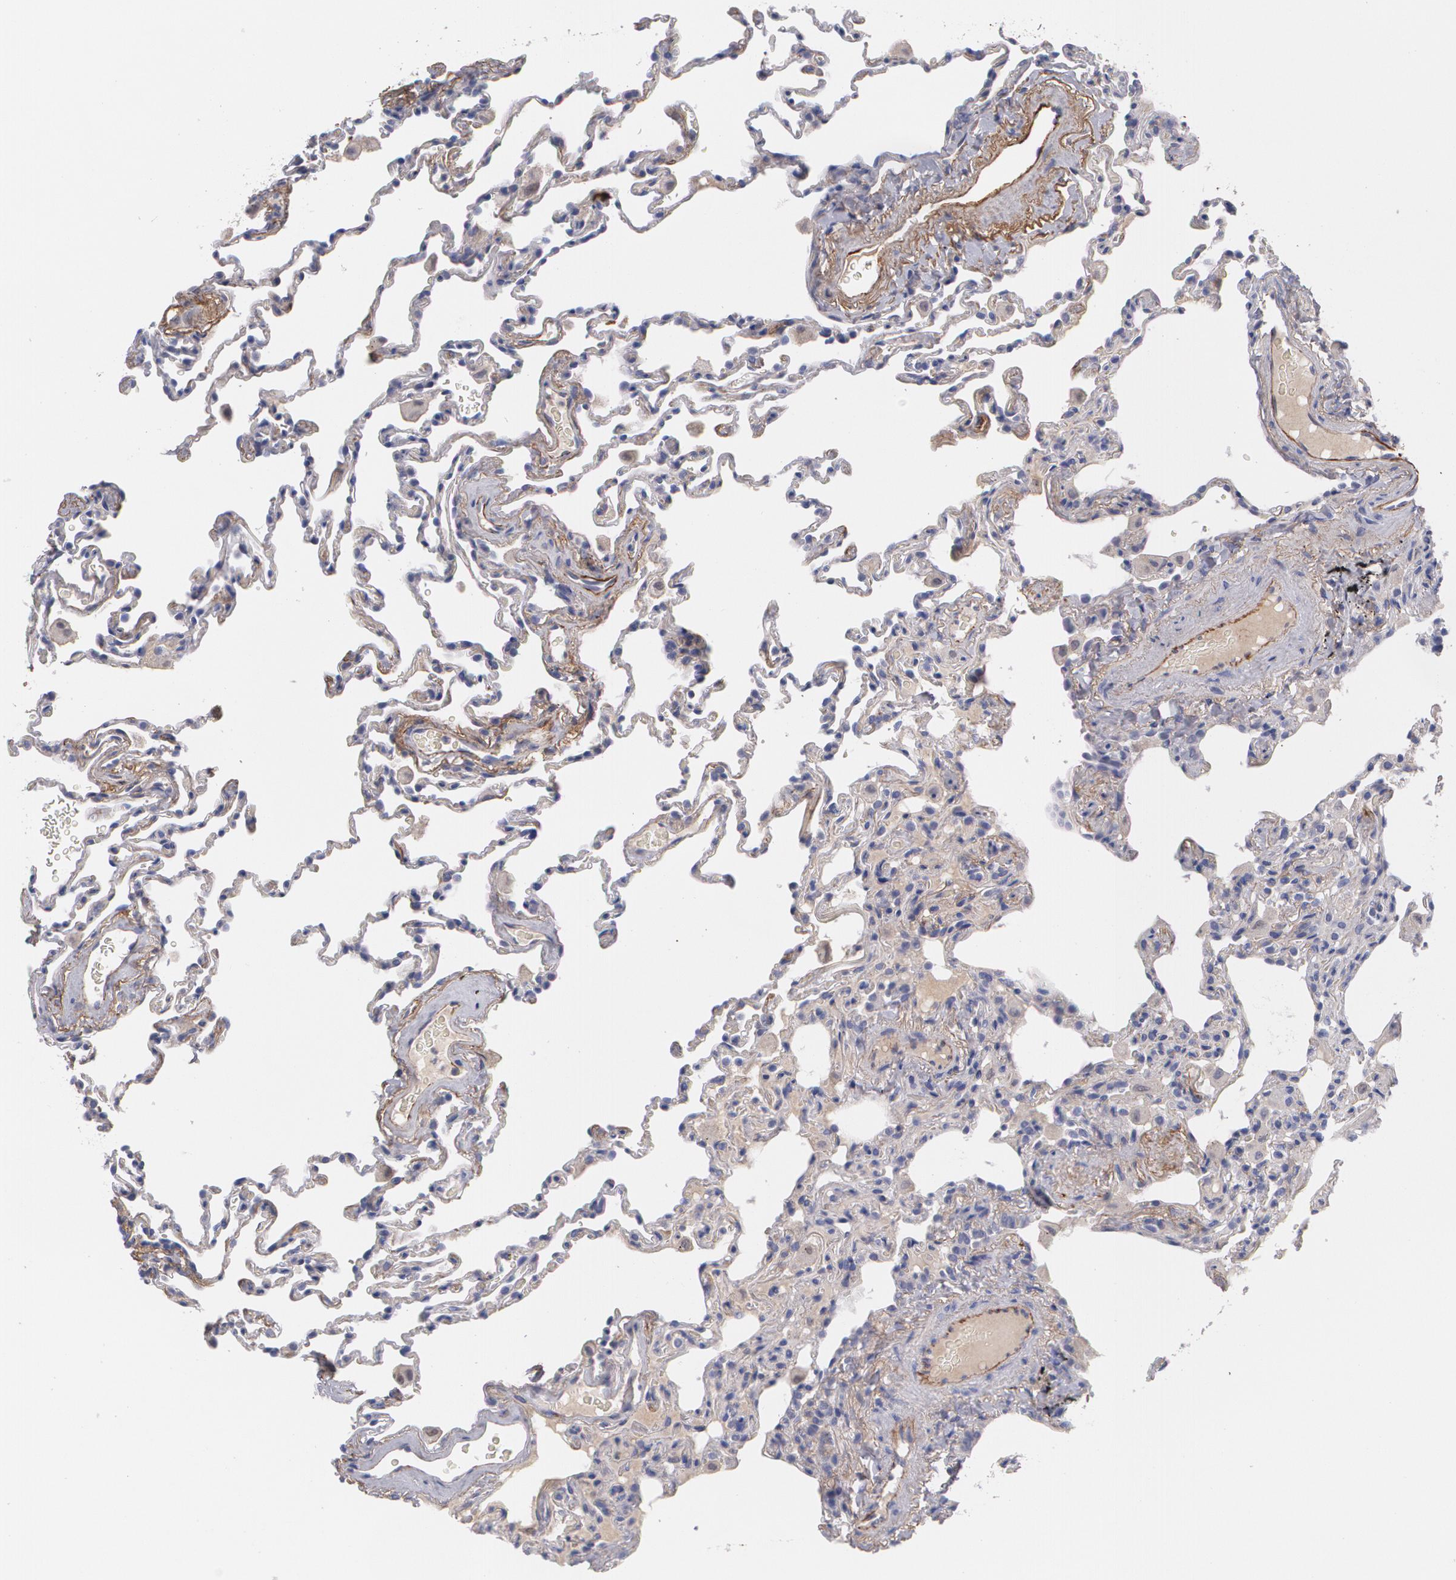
{"staining": {"intensity": "negative", "quantity": "none", "location": "none"}, "tissue": "lung", "cell_type": "Alveolar cells", "image_type": "normal", "snomed": [{"axis": "morphology", "description": "Normal tissue, NOS"}, {"axis": "topography", "description": "Lung"}], "caption": "A photomicrograph of lung stained for a protein shows no brown staining in alveolar cells.", "gene": "FBLN1", "patient": {"sex": "male", "age": 59}}